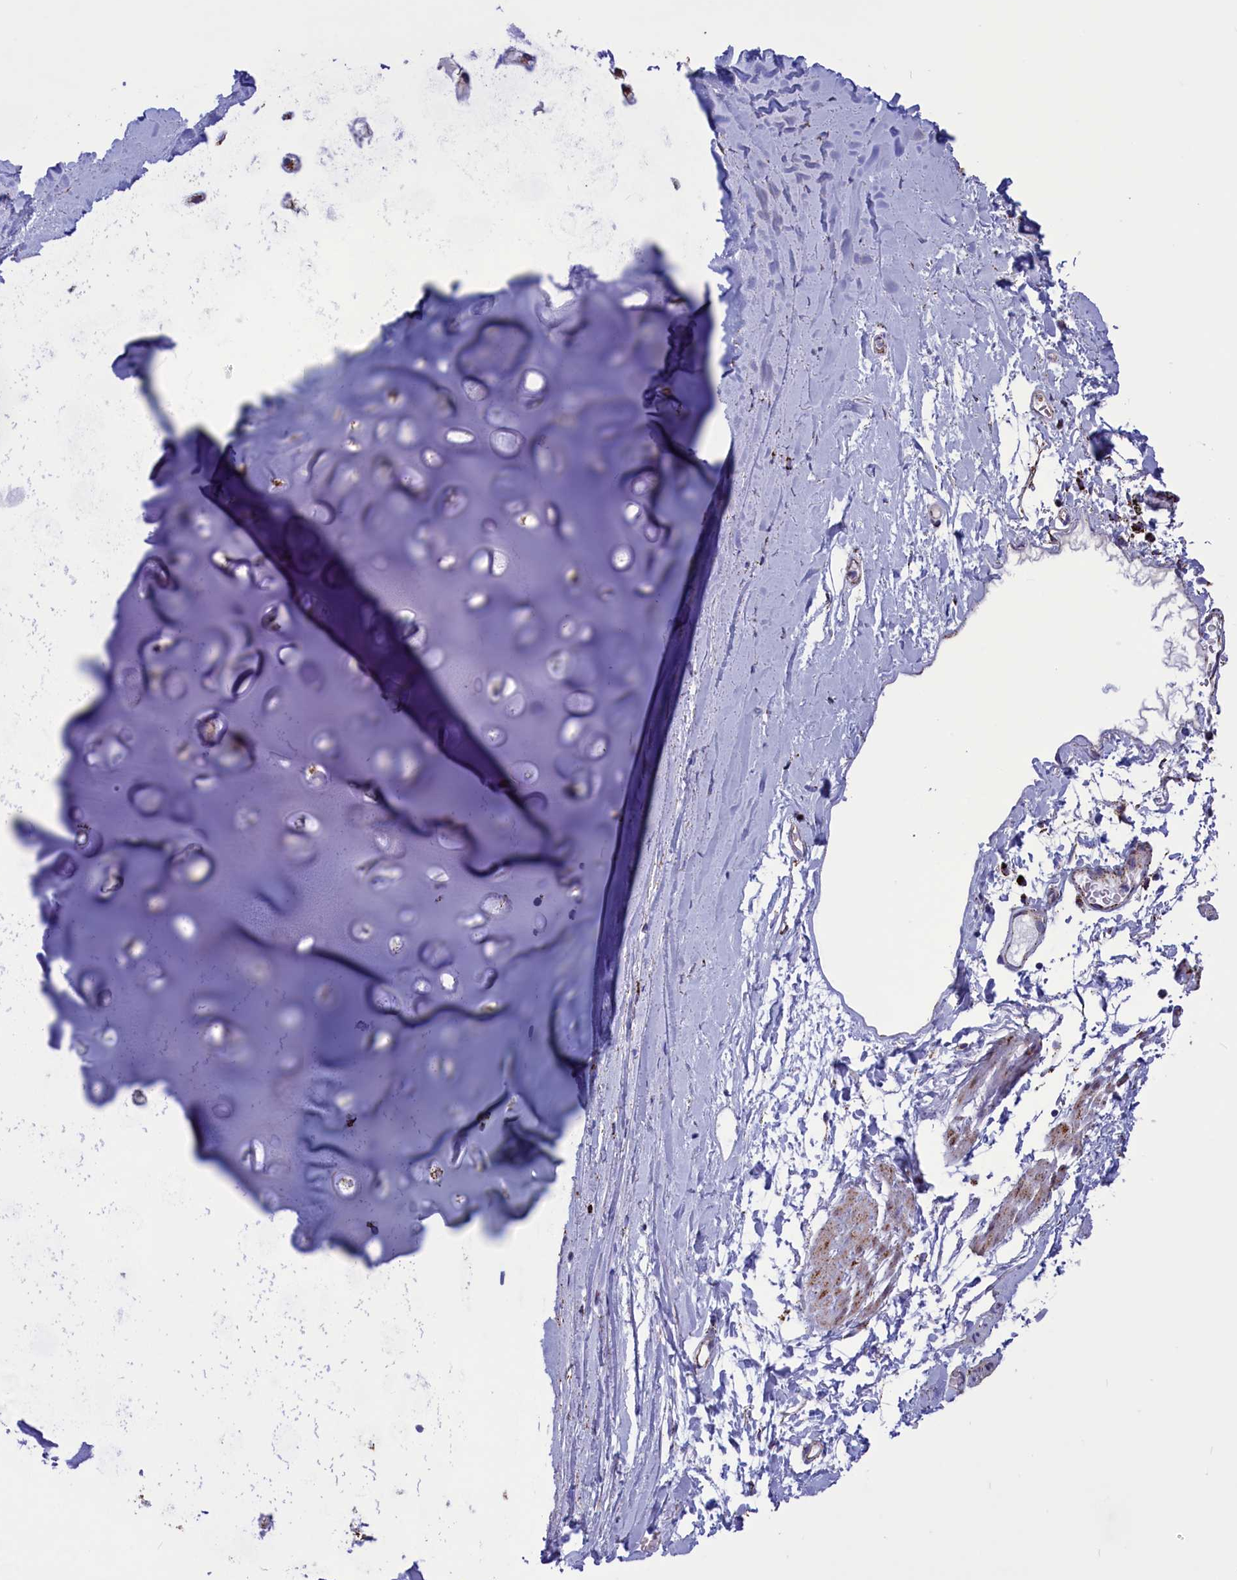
{"staining": {"intensity": "weak", "quantity": "25%-75%", "location": "cytoplasmic/membranous"}, "tissue": "adipose tissue", "cell_type": "Adipocytes", "image_type": "normal", "snomed": [{"axis": "morphology", "description": "Normal tissue, NOS"}, {"axis": "topography", "description": "Lymph node"}, {"axis": "topography", "description": "Bronchus"}], "caption": "Normal adipose tissue displays weak cytoplasmic/membranous expression in about 25%-75% of adipocytes.", "gene": "ISOC2", "patient": {"sex": "male", "age": 63}}